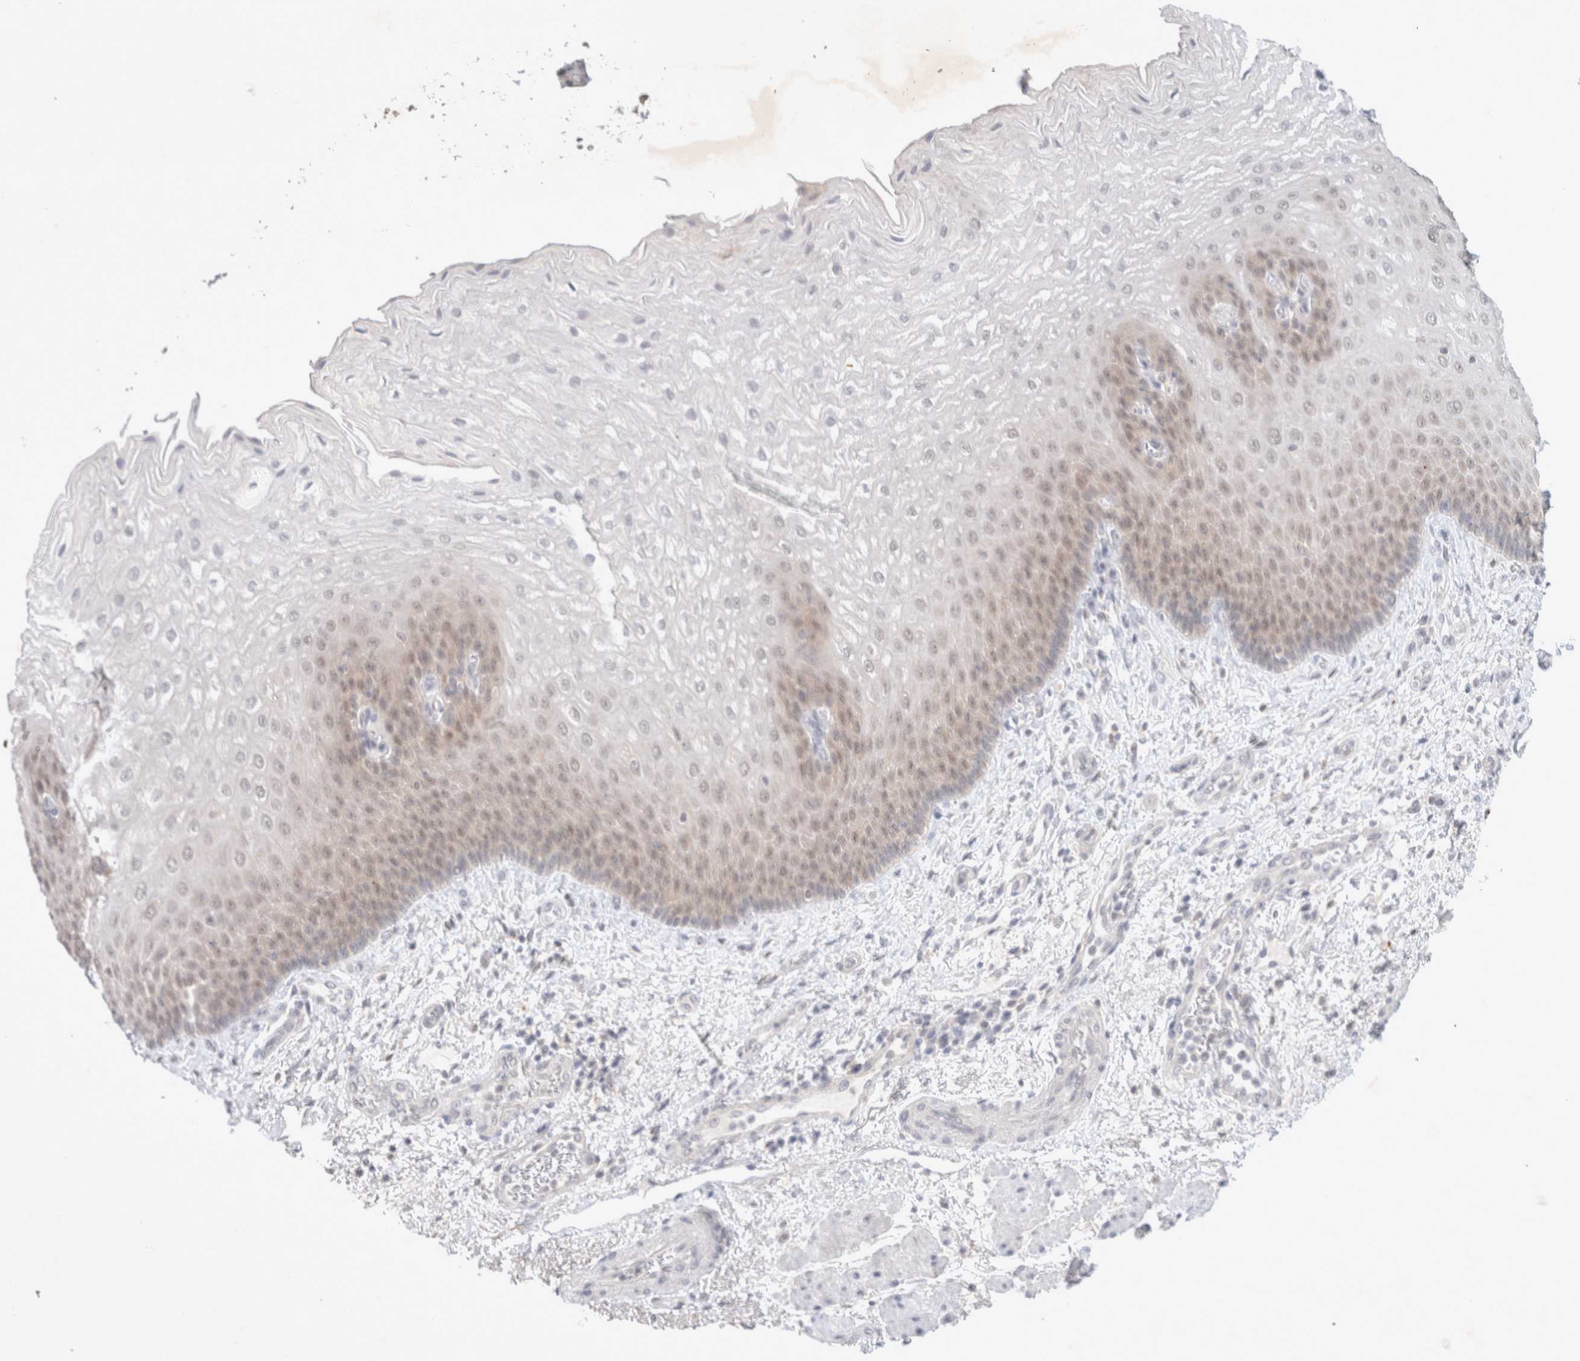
{"staining": {"intensity": "weak", "quantity": "25%-75%", "location": "nuclear"}, "tissue": "esophagus", "cell_type": "Squamous epithelial cells", "image_type": "normal", "snomed": [{"axis": "morphology", "description": "Normal tissue, NOS"}, {"axis": "topography", "description": "Esophagus"}], "caption": "Immunohistochemistry (IHC) of normal esophagus reveals low levels of weak nuclear expression in about 25%-75% of squamous epithelial cells.", "gene": "FBXO42", "patient": {"sex": "male", "age": 54}}